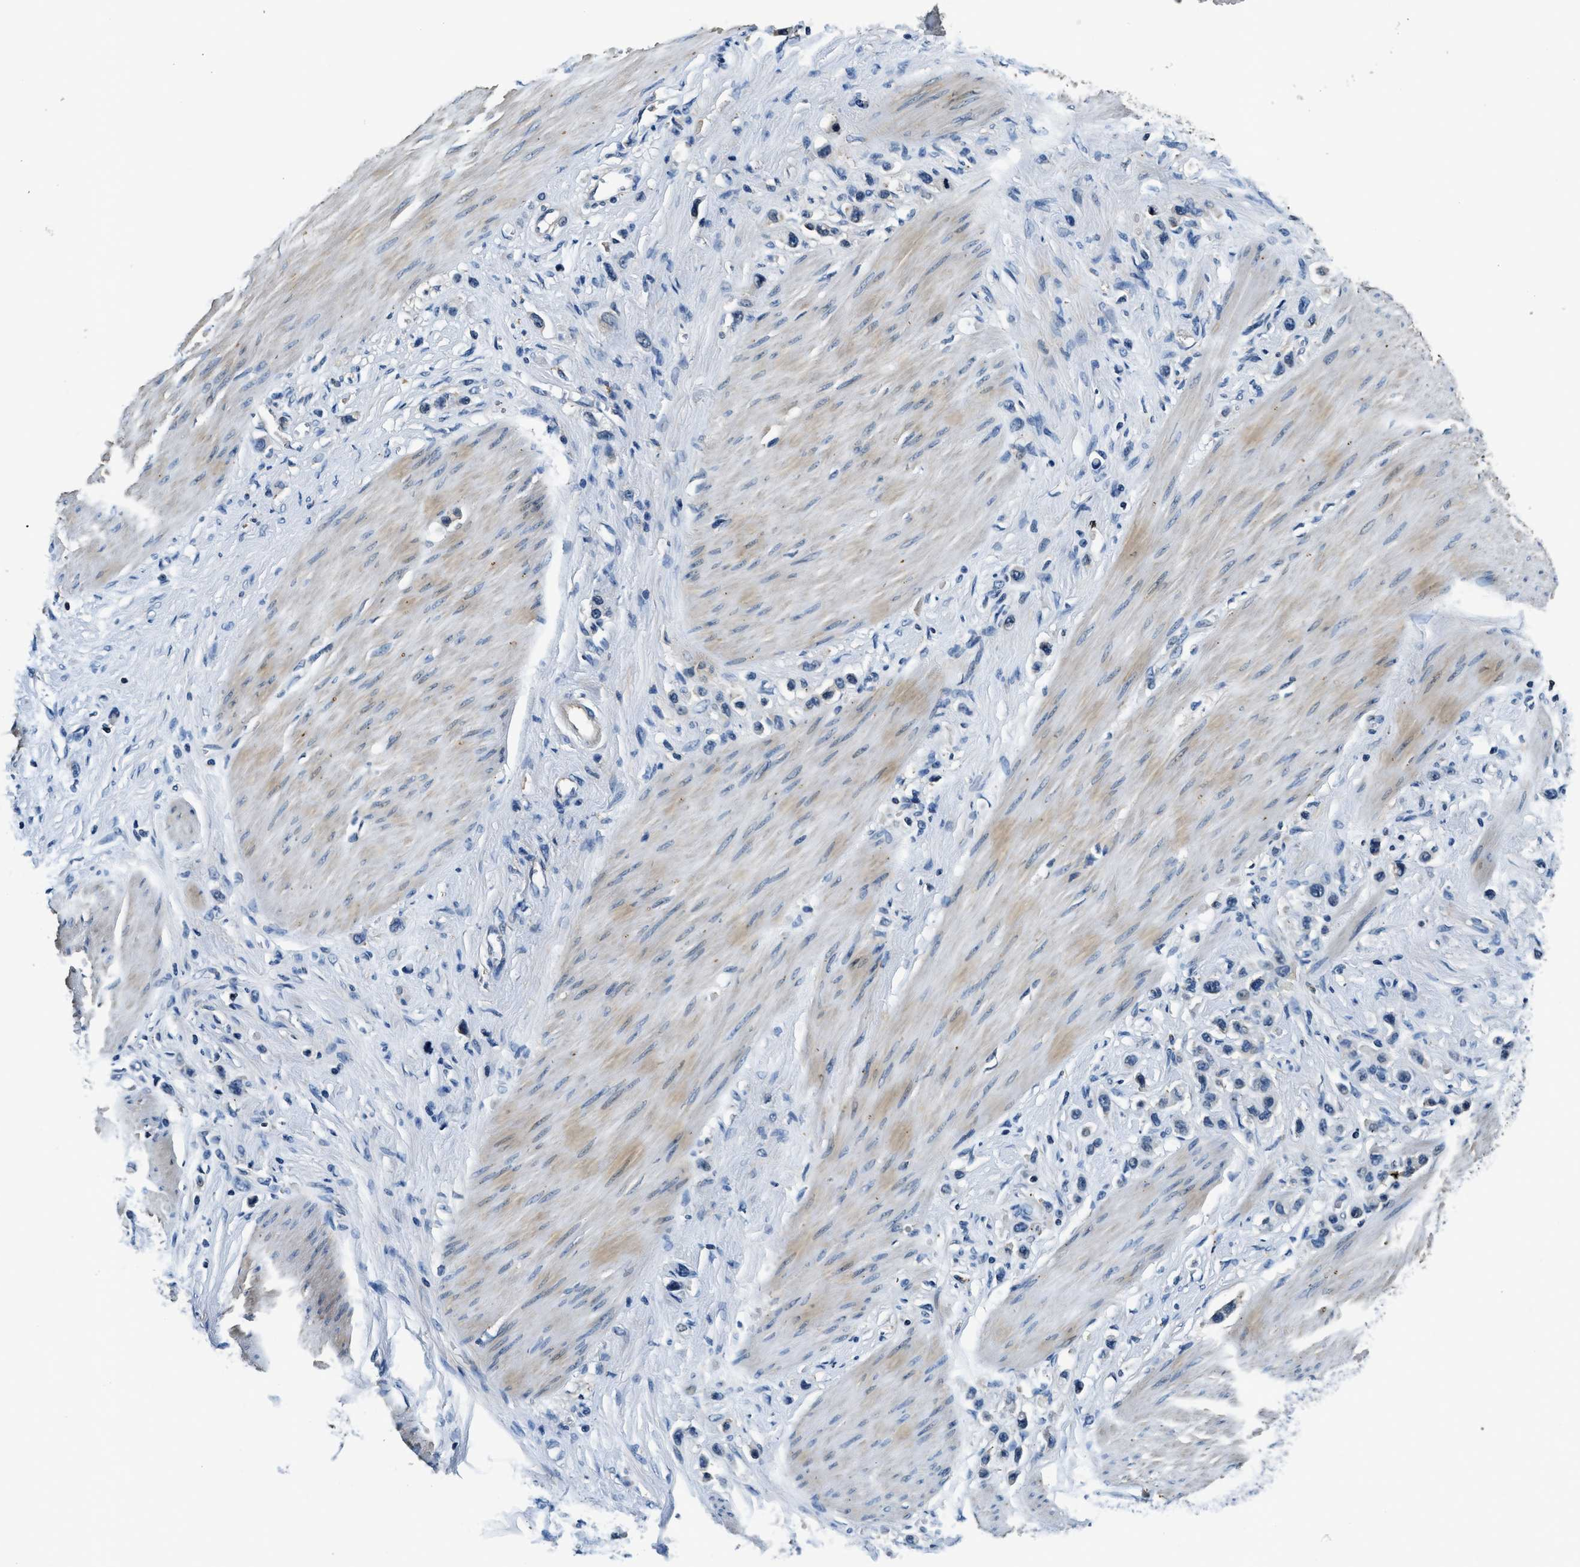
{"staining": {"intensity": "negative", "quantity": "none", "location": "none"}, "tissue": "stomach cancer", "cell_type": "Tumor cells", "image_type": "cancer", "snomed": [{"axis": "morphology", "description": "Adenocarcinoma, NOS"}, {"axis": "topography", "description": "Stomach"}], "caption": "An immunohistochemistry image of stomach cancer is shown. There is no staining in tumor cells of stomach cancer. (DAB (3,3'-diaminobenzidine) IHC with hematoxylin counter stain).", "gene": "RESF1", "patient": {"sex": "female", "age": 65}}